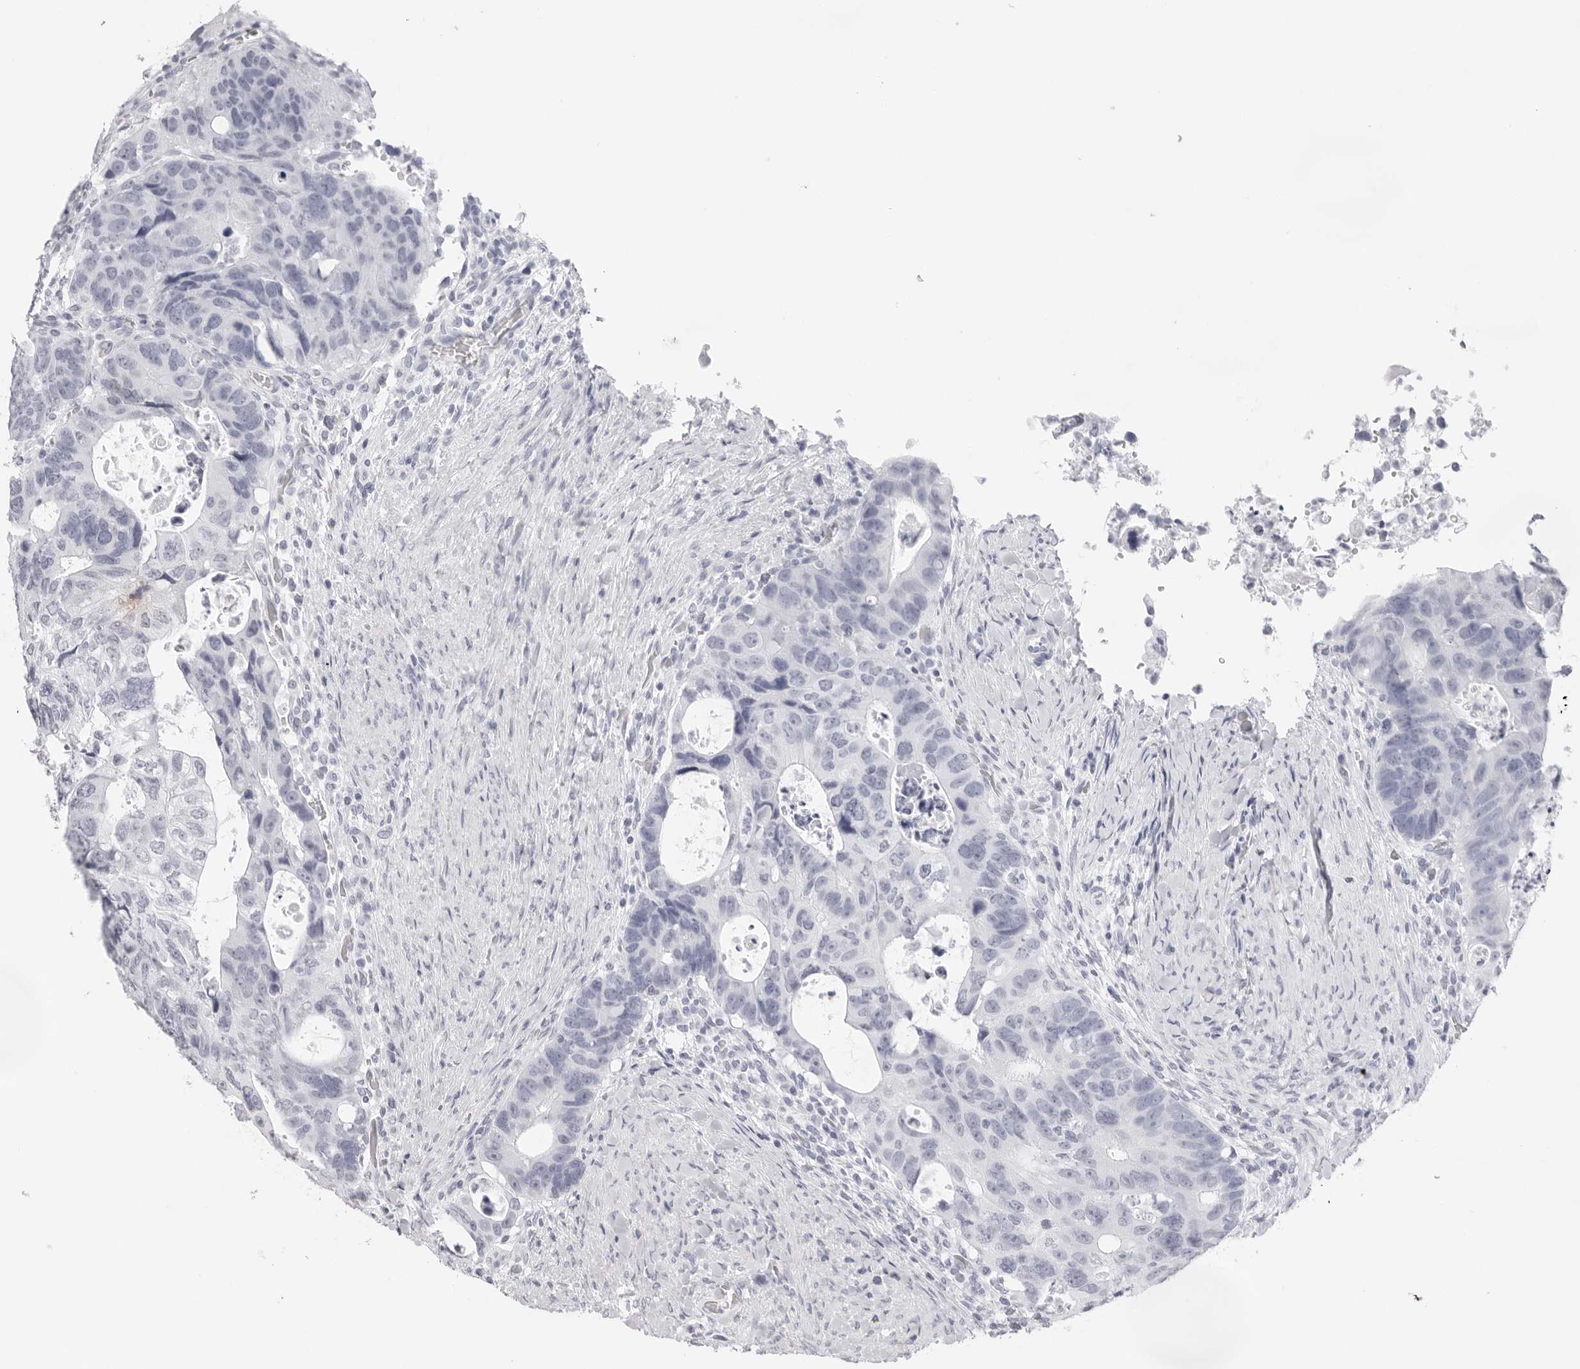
{"staining": {"intensity": "negative", "quantity": "none", "location": "none"}, "tissue": "colorectal cancer", "cell_type": "Tumor cells", "image_type": "cancer", "snomed": [{"axis": "morphology", "description": "Adenocarcinoma, NOS"}, {"axis": "topography", "description": "Rectum"}], "caption": "This is a histopathology image of immunohistochemistry (IHC) staining of colorectal adenocarcinoma, which shows no staining in tumor cells.", "gene": "CST5", "patient": {"sex": "male", "age": 59}}